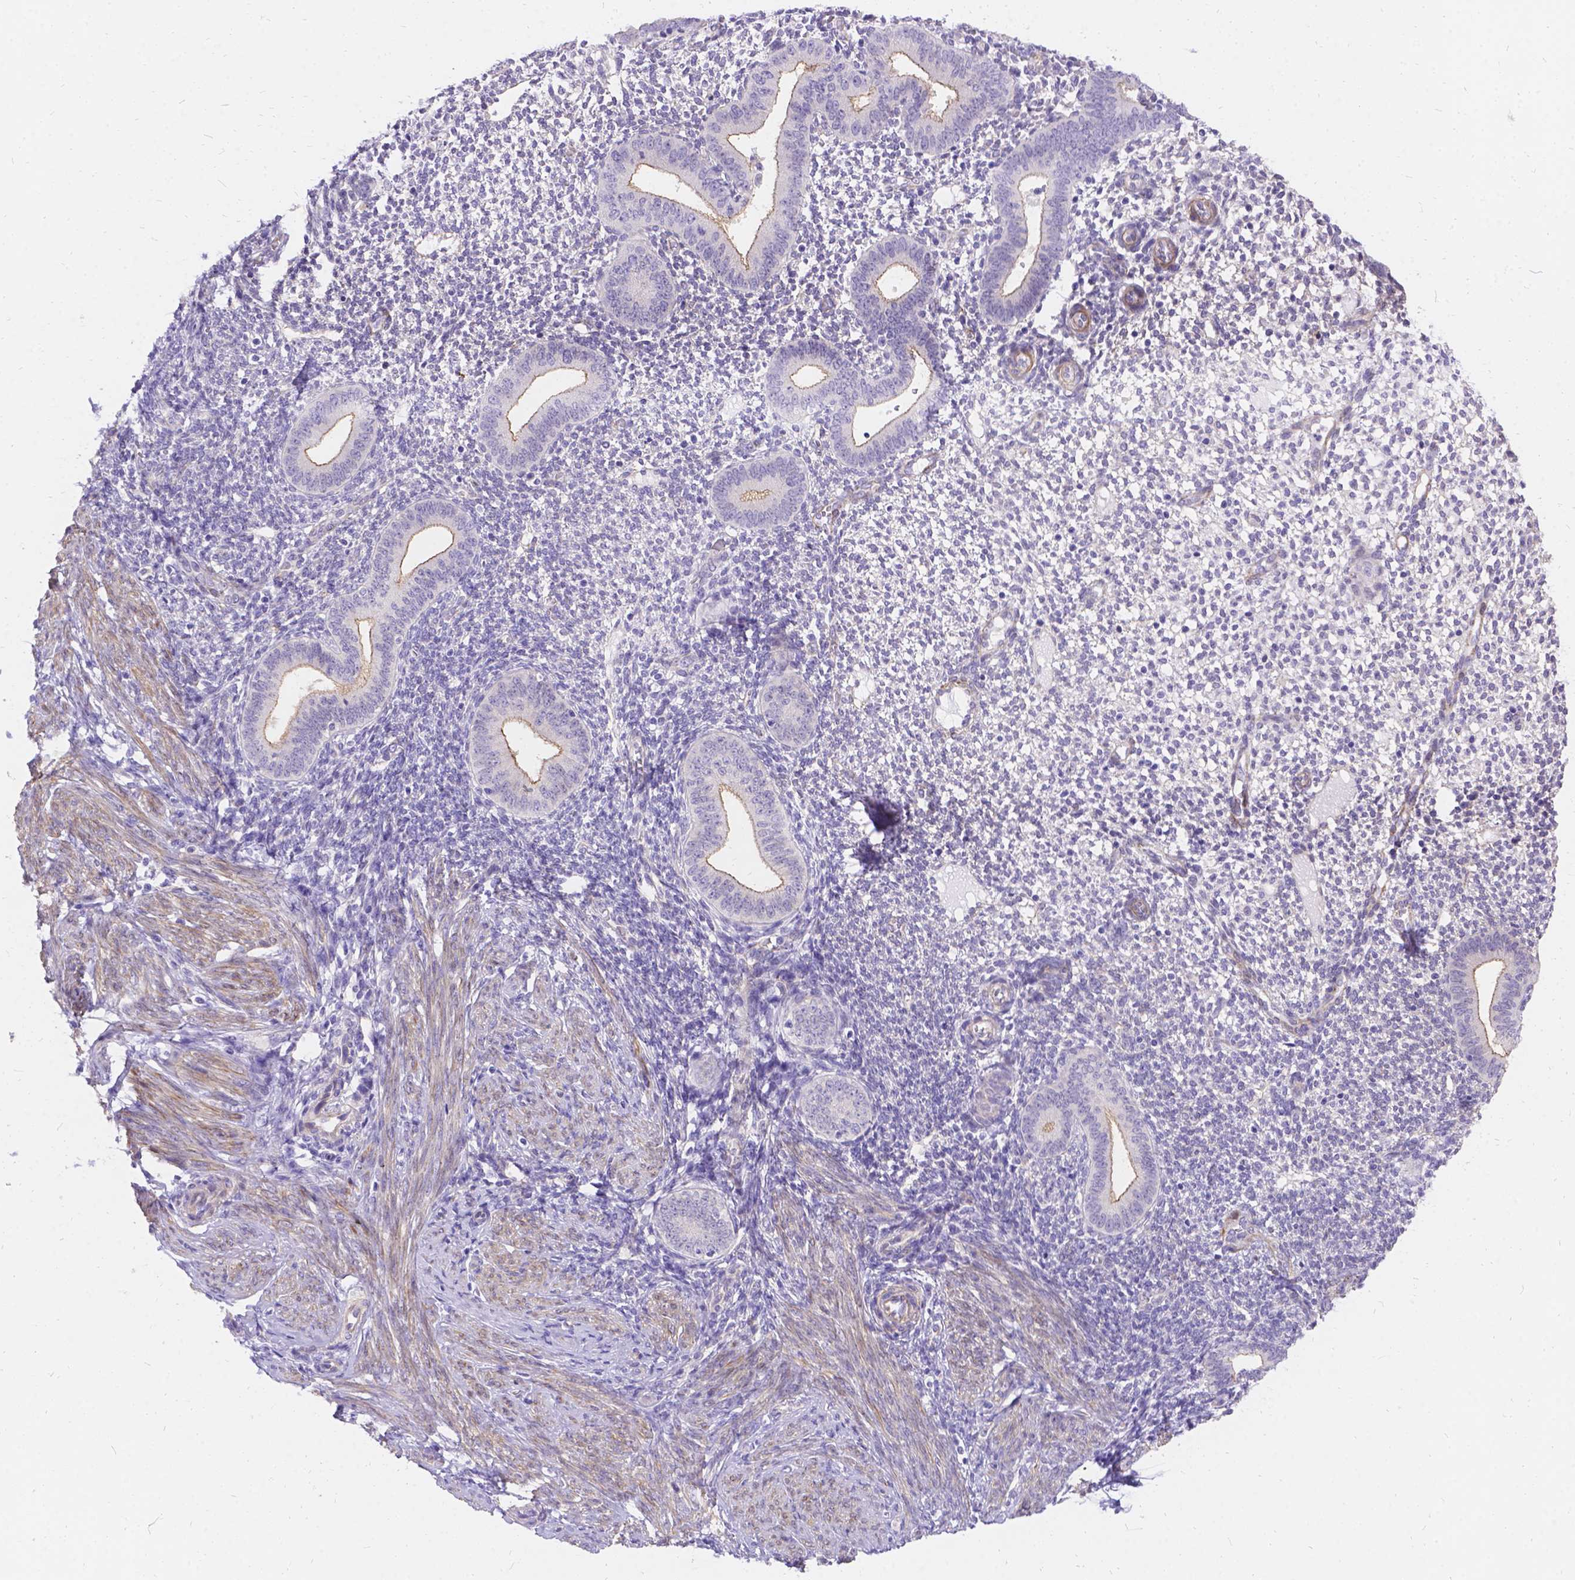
{"staining": {"intensity": "negative", "quantity": "none", "location": "none"}, "tissue": "endometrium", "cell_type": "Cells in endometrial stroma", "image_type": "normal", "snomed": [{"axis": "morphology", "description": "Normal tissue, NOS"}, {"axis": "topography", "description": "Endometrium"}], "caption": "This is an immunohistochemistry (IHC) histopathology image of normal human endometrium. There is no staining in cells in endometrial stroma.", "gene": "PALS1", "patient": {"sex": "female", "age": 40}}